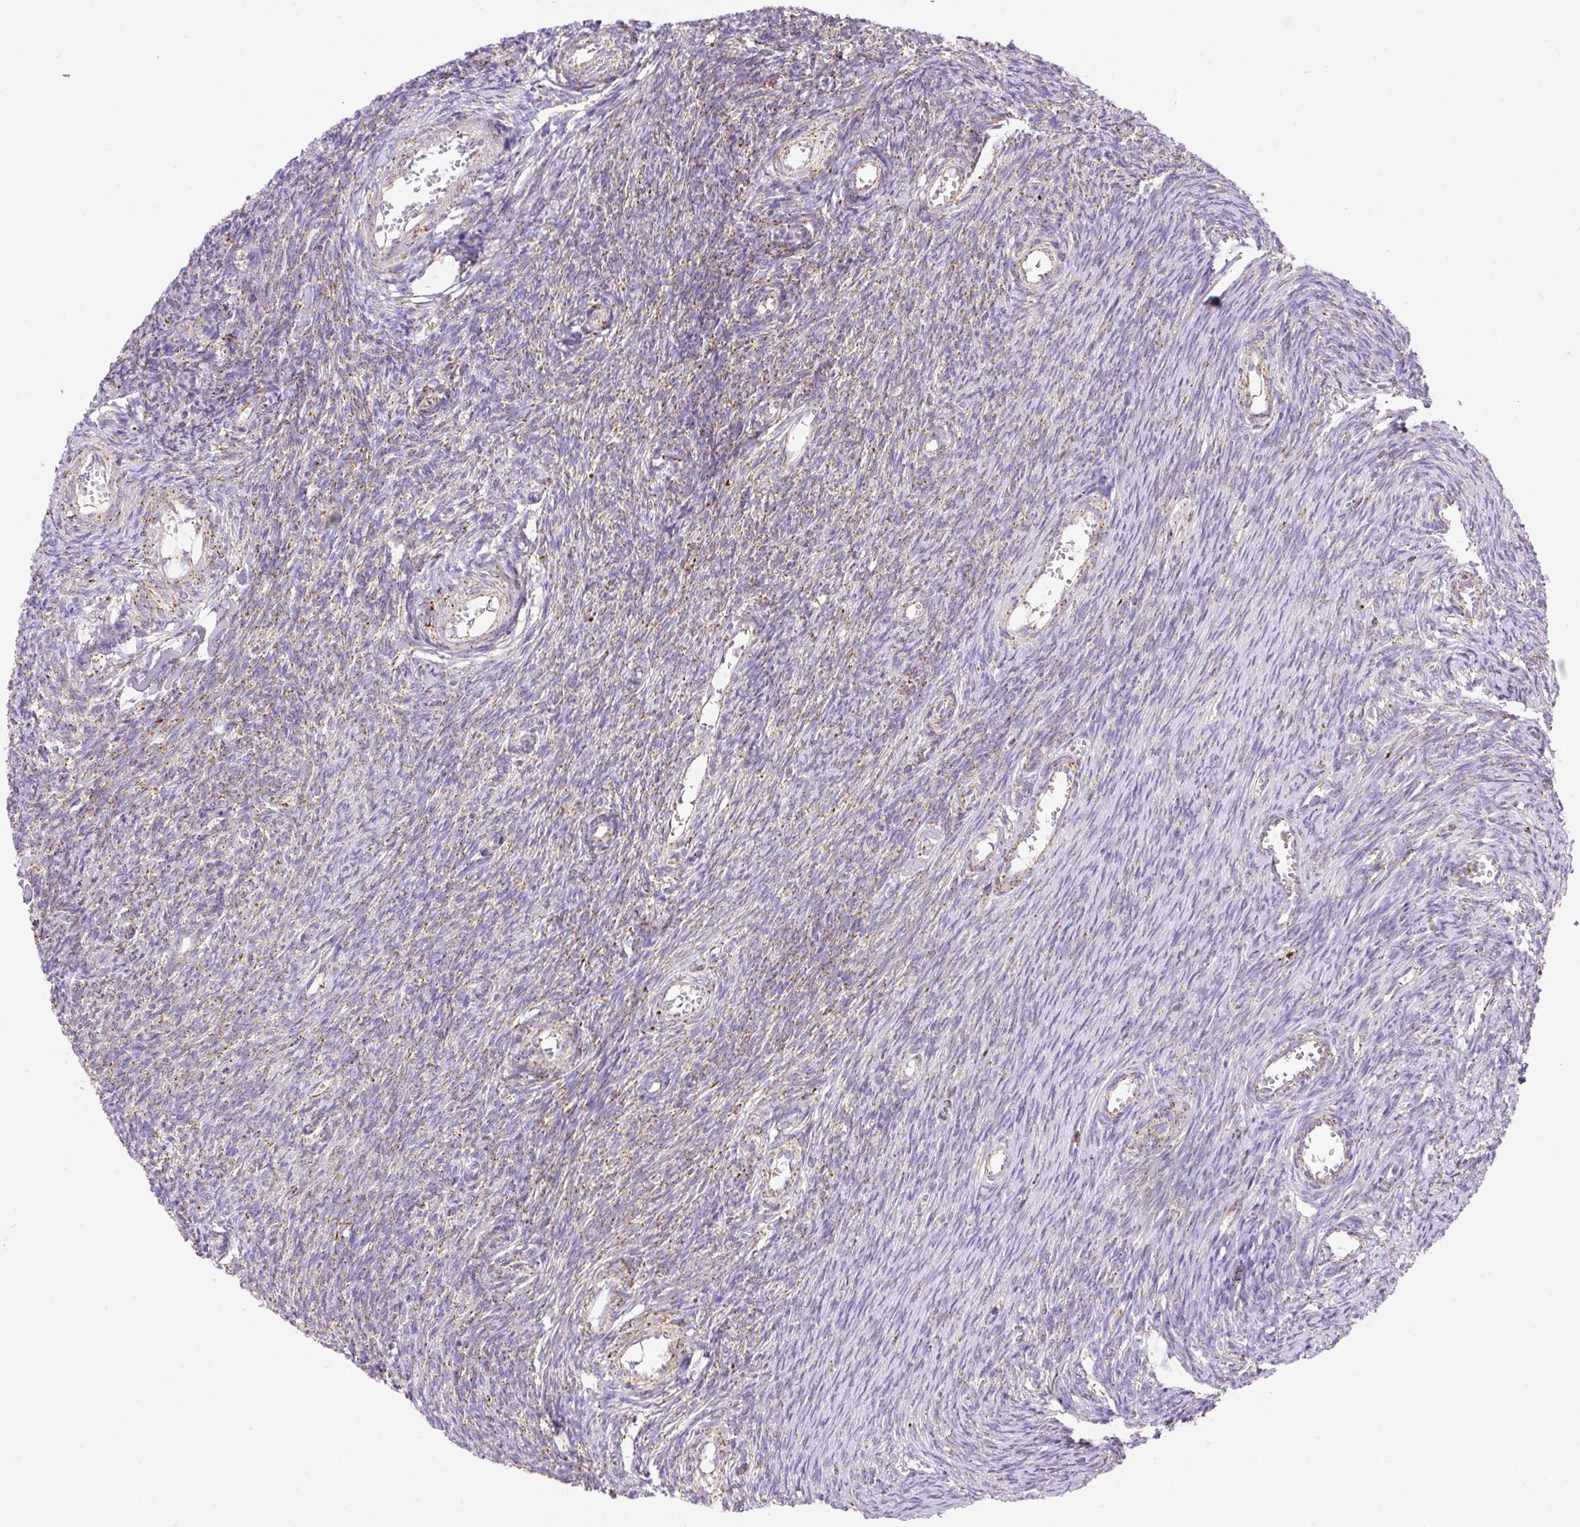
{"staining": {"intensity": "weak", "quantity": "25%-75%", "location": "cytoplasmic/membranous"}, "tissue": "ovary", "cell_type": "Ovarian stroma cells", "image_type": "normal", "snomed": [{"axis": "morphology", "description": "Normal tissue, NOS"}, {"axis": "topography", "description": "Ovary"}], "caption": "An immunohistochemistry micrograph of benign tissue is shown. Protein staining in brown shows weak cytoplasmic/membranous positivity in ovary within ovarian stroma cells. (IHC, brightfield microscopy, high magnification).", "gene": "NF1", "patient": {"sex": "female", "age": 44}}